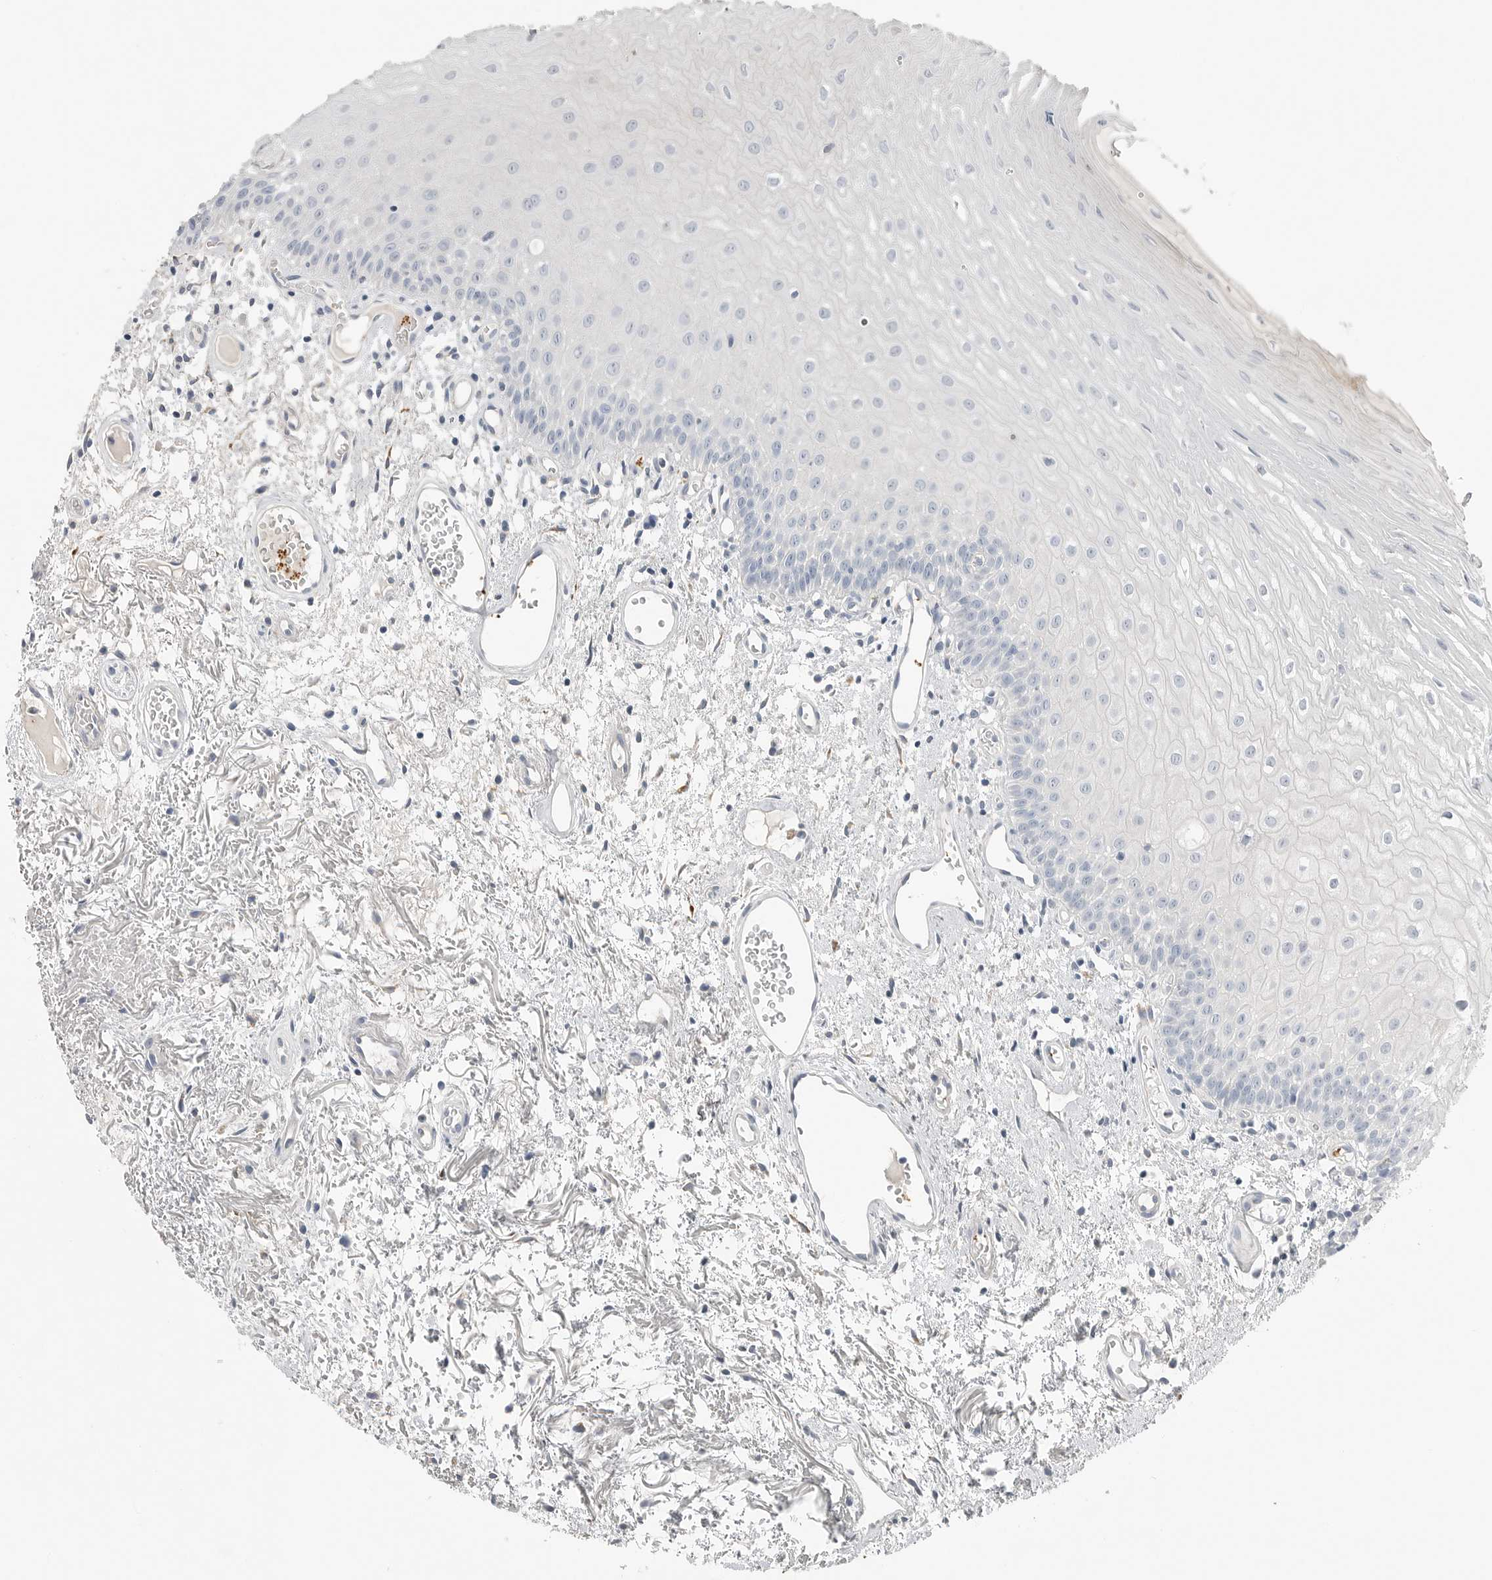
{"staining": {"intensity": "negative", "quantity": "none", "location": "none"}, "tissue": "oral mucosa", "cell_type": "Squamous epithelial cells", "image_type": "normal", "snomed": [{"axis": "morphology", "description": "Normal tissue, NOS"}, {"axis": "topography", "description": "Oral tissue"}], "caption": "Immunohistochemistry micrograph of unremarkable oral mucosa: oral mucosa stained with DAB exhibits no significant protein staining in squamous epithelial cells. (DAB IHC with hematoxylin counter stain).", "gene": "SERPINB7", "patient": {"sex": "male", "age": 52}}